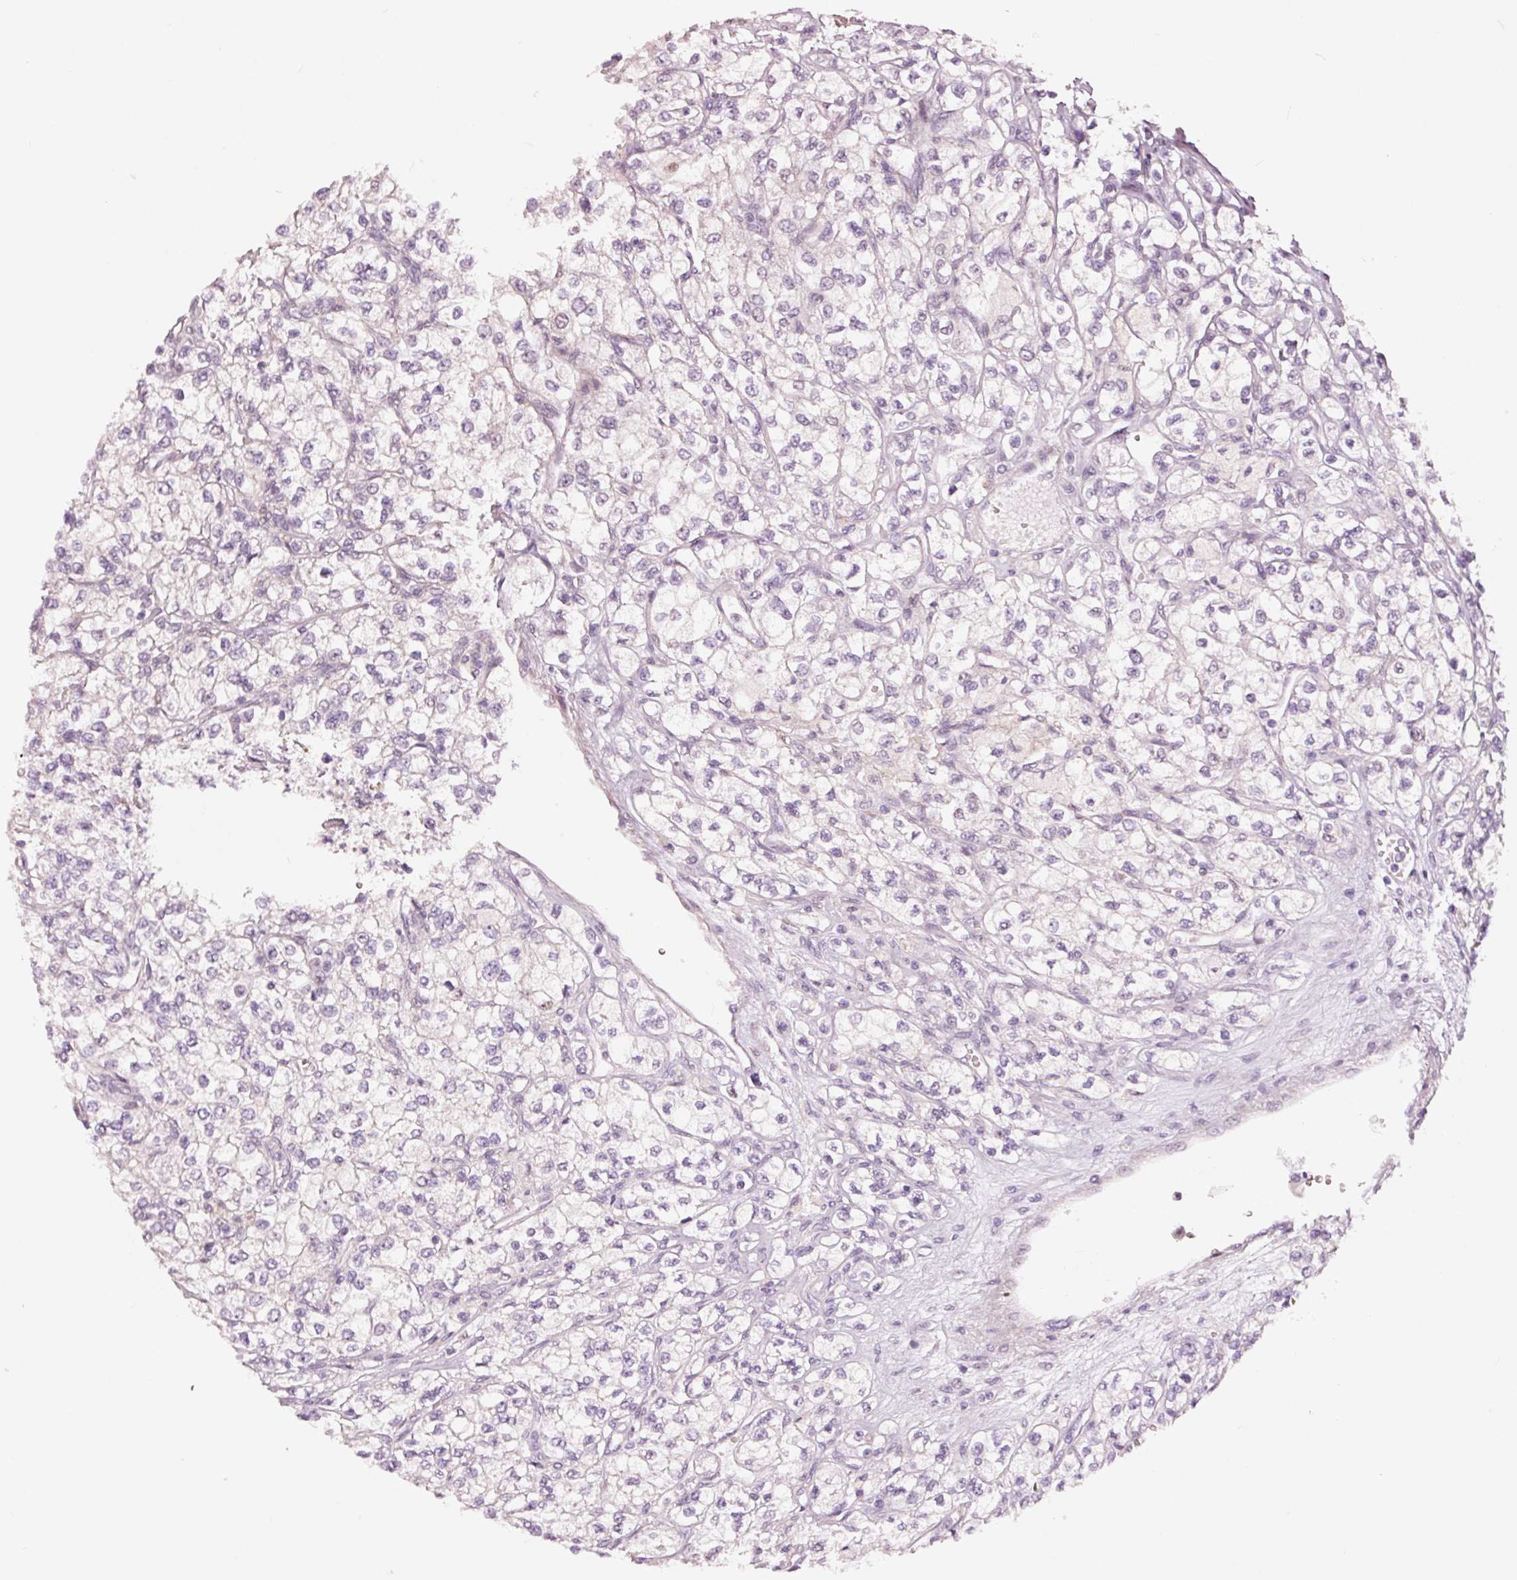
{"staining": {"intensity": "negative", "quantity": "none", "location": "none"}, "tissue": "renal cancer", "cell_type": "Tumor cells", "image_type": "cancer", "snomed": [{"axis": "morphology", "description": "Adenocarcinoma, NOS"}, {"axis": "topography", "description": "Kidney"}], "caption": "DAB (3,3'-diaminobenzidine) immunohistochemical staining of adenocarcinoma (renal) exhibits no significant staining in tumor cells. (DAB (3,3'-diaminobenzidine) immunohistochemistry with hematoxylin counter stain).", "gene": "DAPP1", "patient": {"sex": "male", "age": 80}}